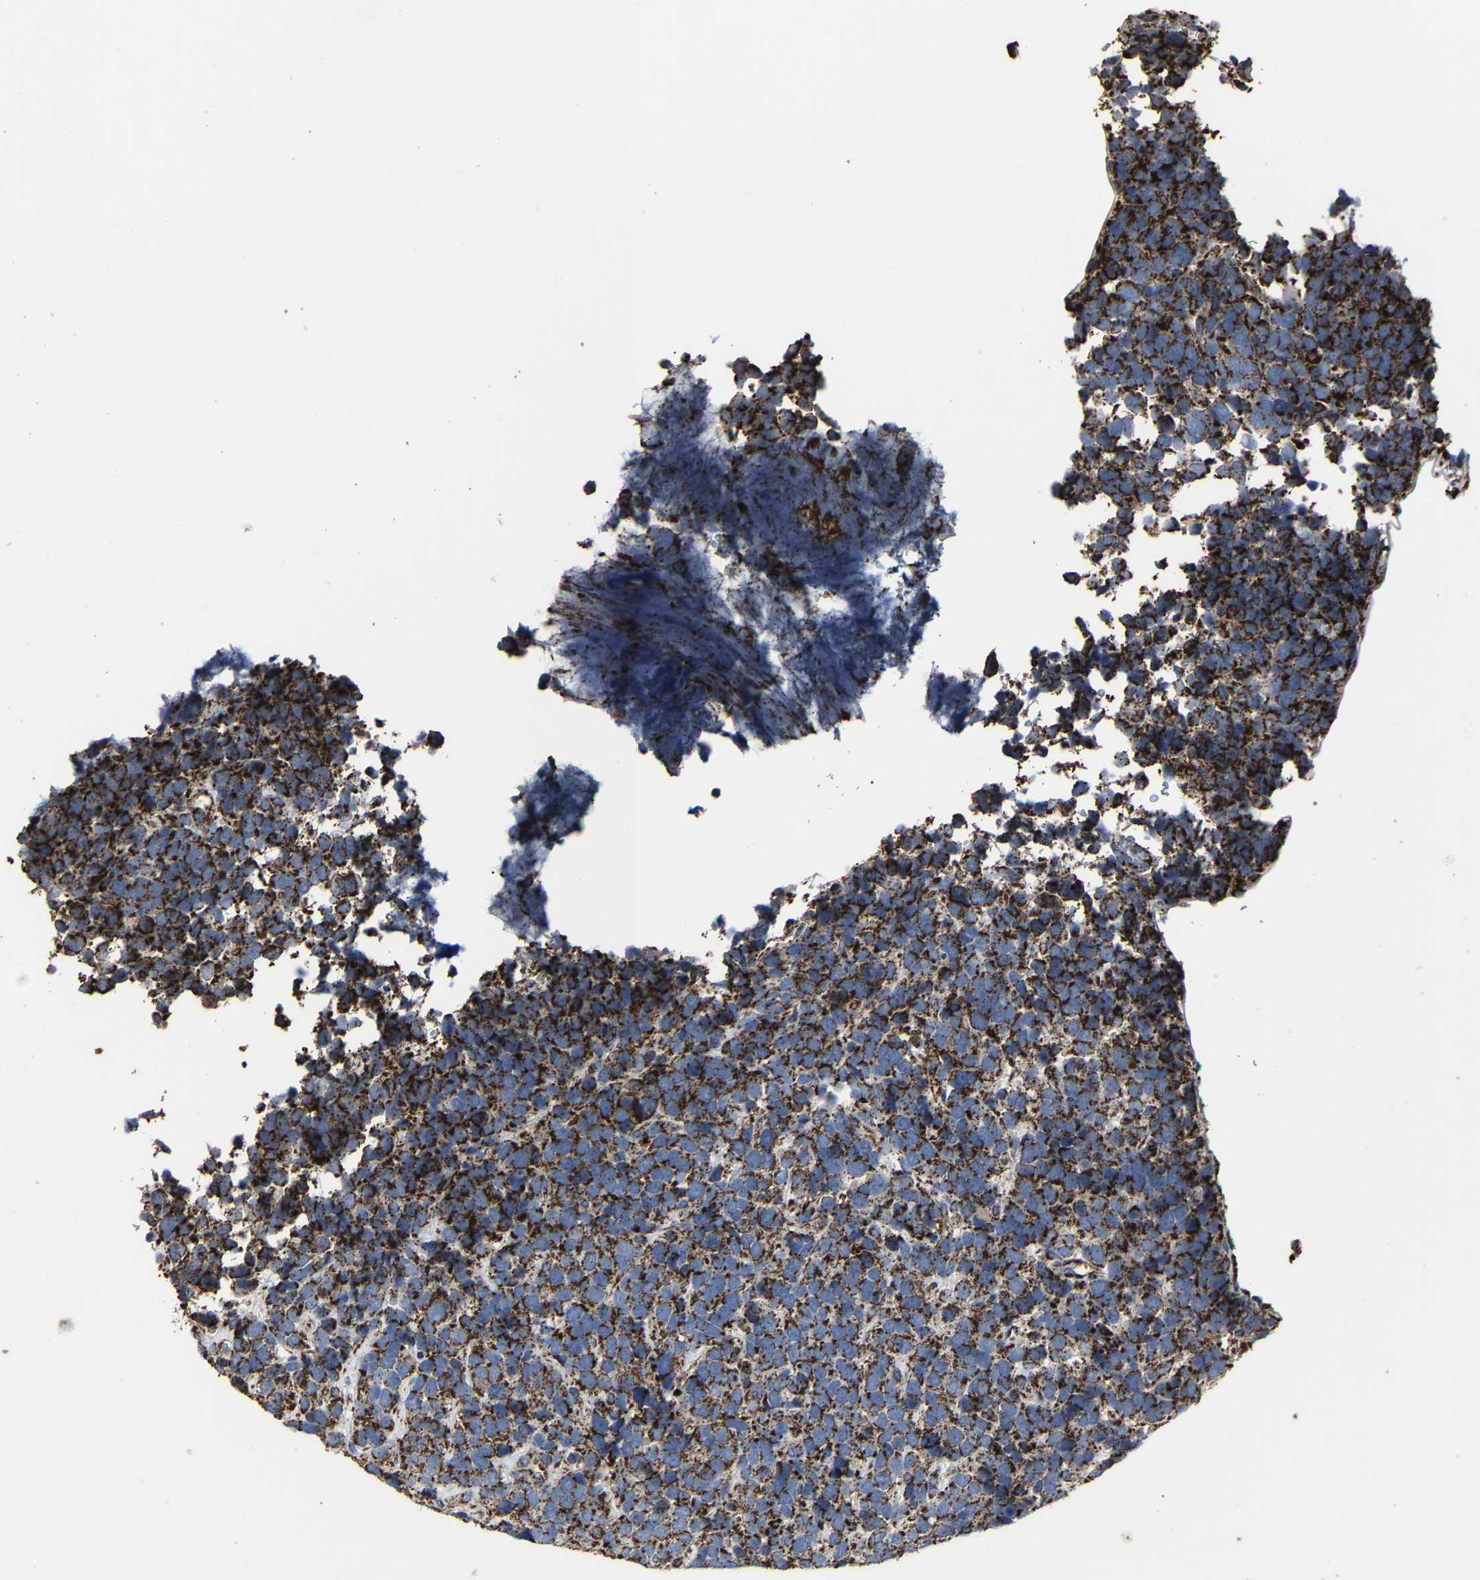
{"staining": {"intensity": "strong", "quantity": ">75%", "location": "cytoplasmic/membranous"}, "tissue": "urothelial cancer", "cell_type": "Tumor cells", "image_type": "cancer", "snomed": [{"axis": "morphology", "description": "Urothelial carcinoma, High grade"}, {"axis": "topography", "description": "Urinary bladder"}], "caption": "IHC (DAB) staining of urothelial cancer demonstrates strong cytoplasmic/membranous protein staining in about >75% of tumor cells. The staining is performed using DAB (3,3'-diaminobenzidine) brown chromogen to label protein expression. The nuclei are counter-stained blue using hematoxylin.", "gene": "NDUFV3", "patient": {"sex": "female", "age": 82}}